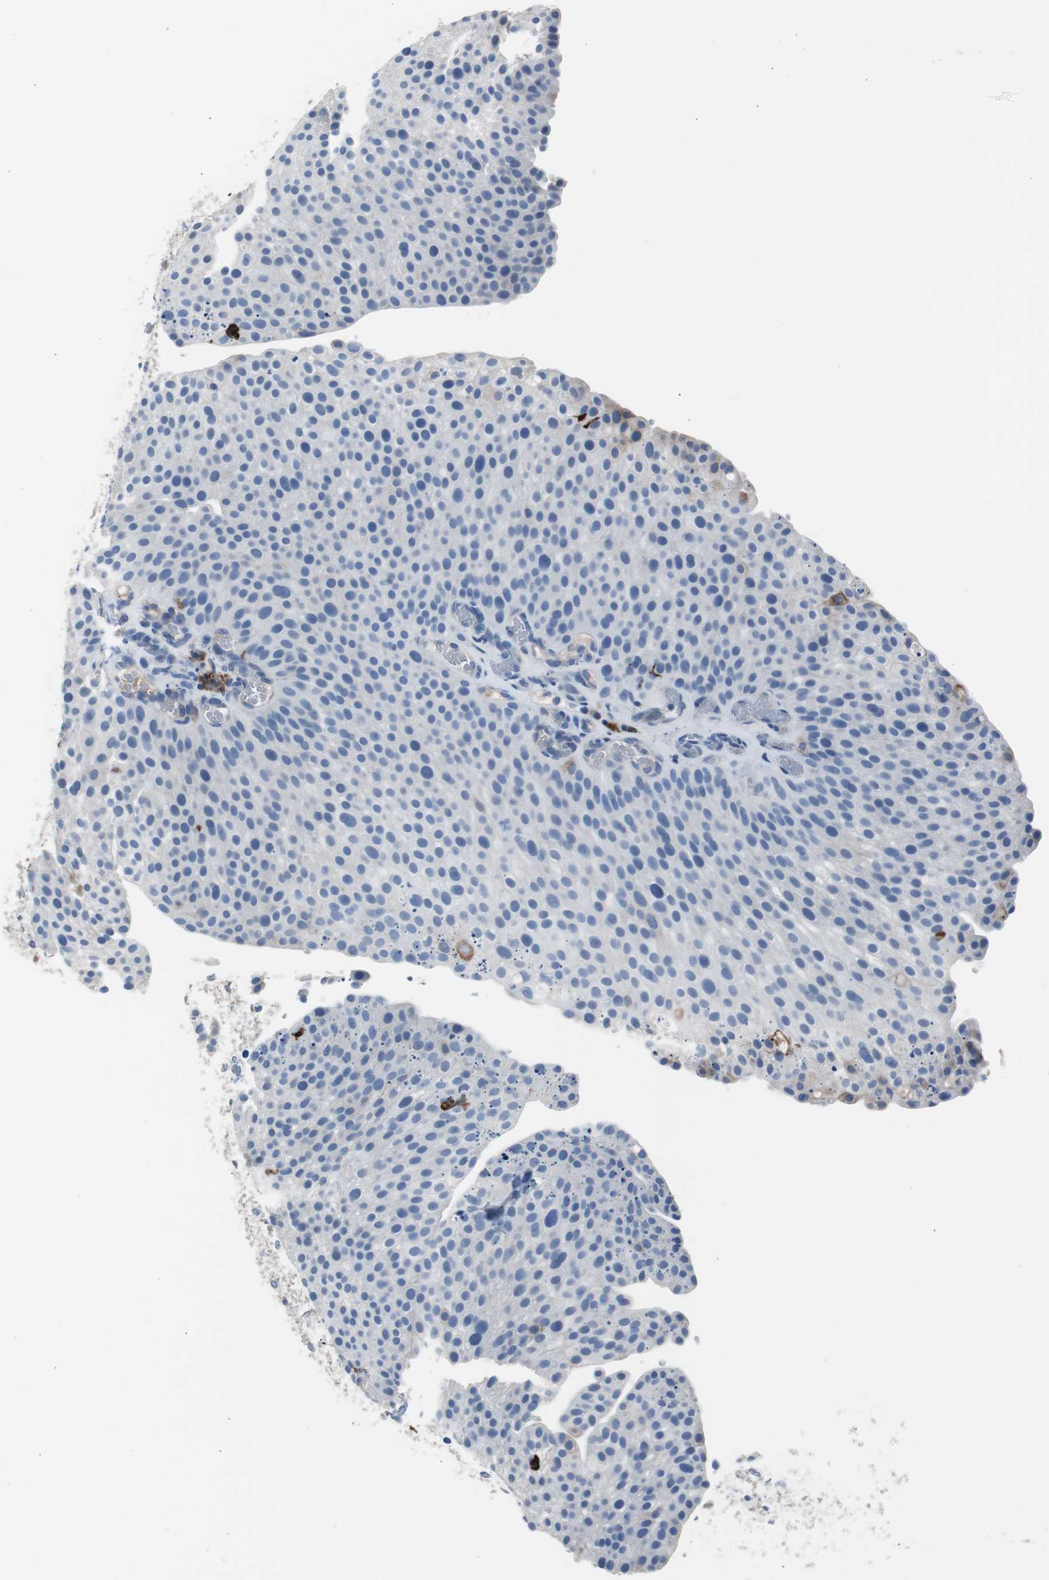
{"staining": {"intensity": "negative", "quantity": "none", "location": "none"}, "tissue": "urothelial cancer", "cell_type": "Tumor cells", "image_type": "cancer", "snomed": [{"axis": "morphology", "description": "Urothelial carcinoma, Low grade"}, {"axis": "topography", "description": "Smooth muscle"}, {"axis": "topography", "description": "Urinary bladder"}], "caption": "A high-resolution histopathology image shows IHC staining of urothelial cancer, which exhibits no significant staining in tumor cells.", "gene": "FCGR2B", "patient": {"sex": "male", "age": 60}}